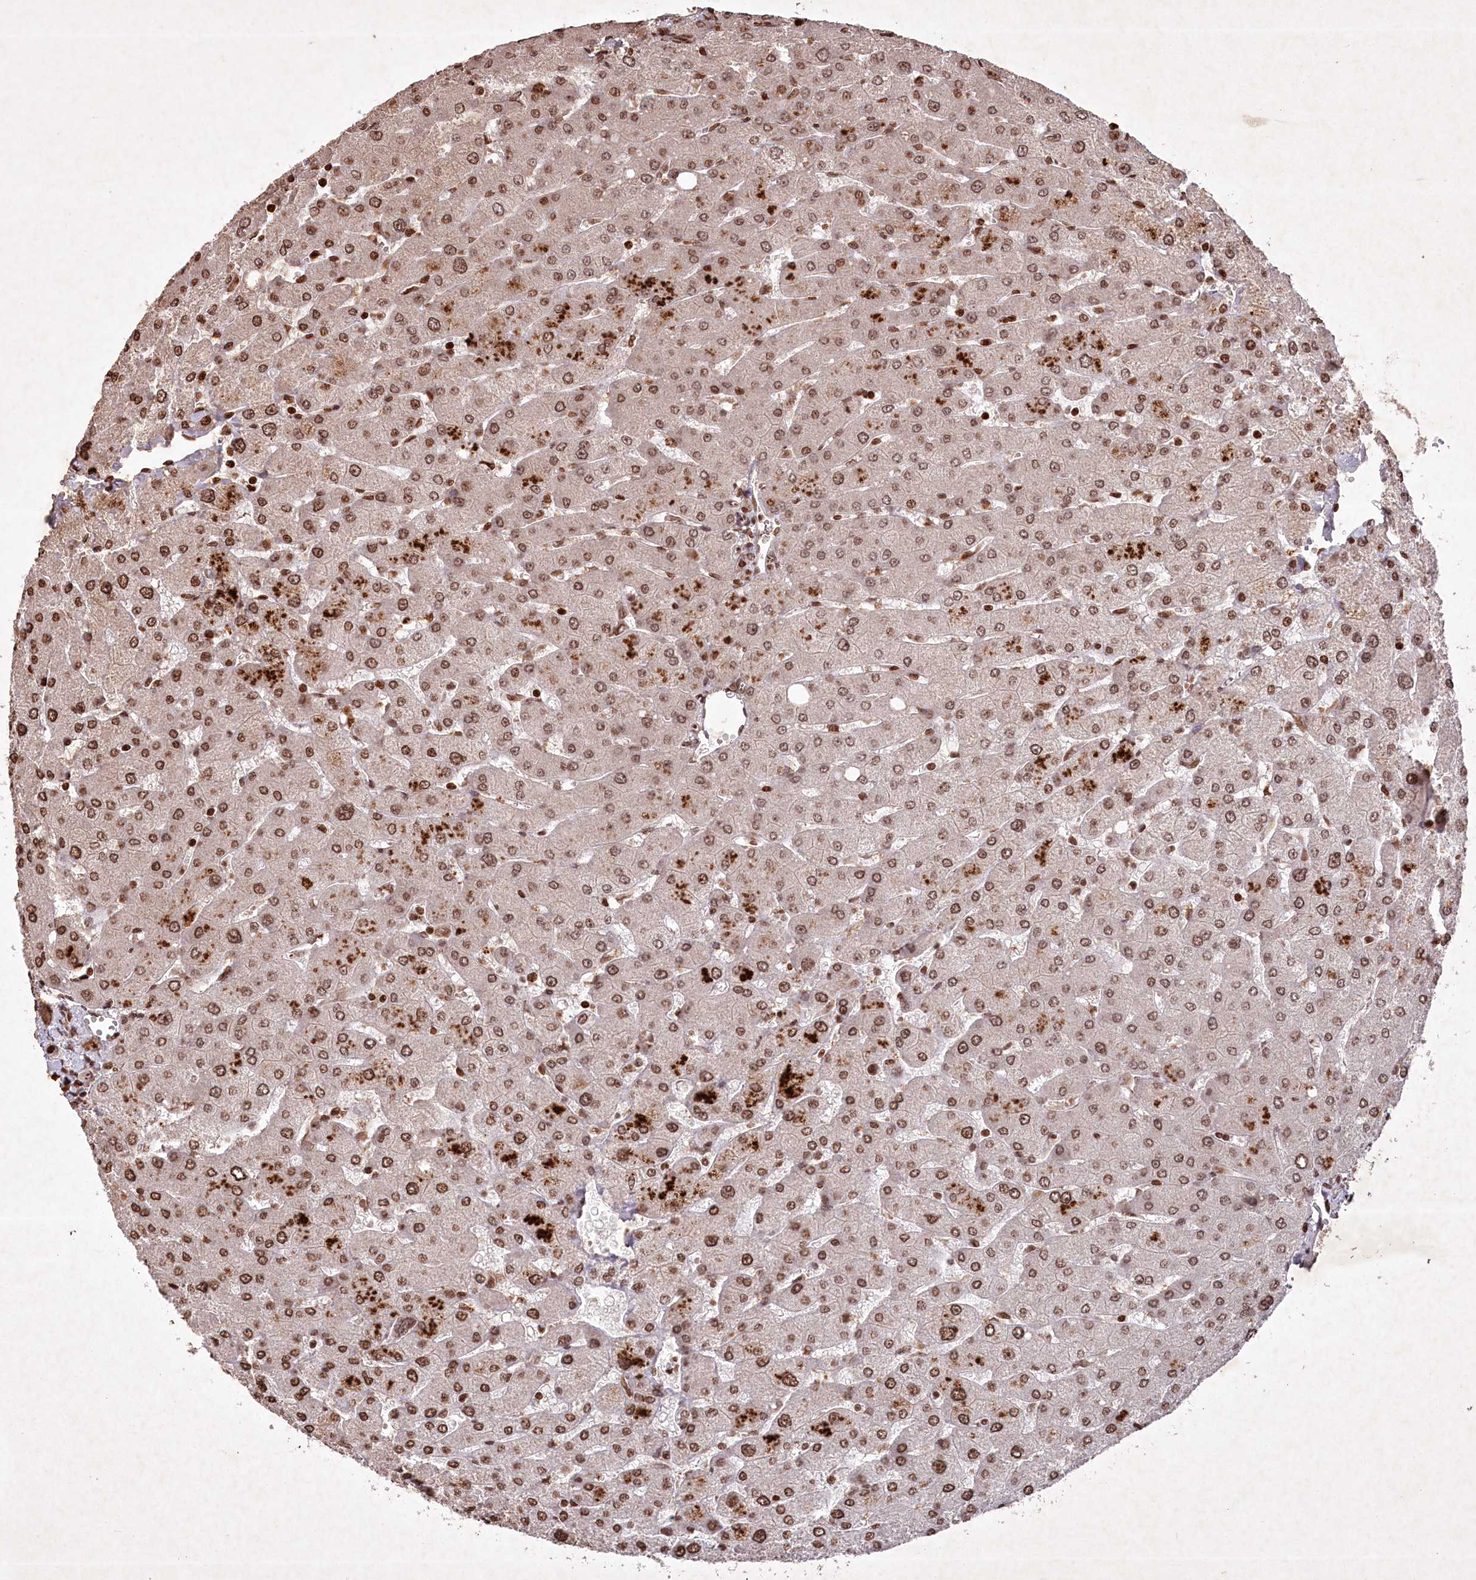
{"staining": {"intensity": "moderate", "quantity": ">75%", "location": "nuclear"}, "tissue": "liver", "cell_type": "Cholangiocytes", "image_type": "normal", "snomed": [{"axis": "morphology", "description": "Normal tissue, NOS"}, {"axis": "topography", "description": "Liver"}], "caption": "Brown immunohistochemical staining in normal liver shows moderate nuclear expression in approximately >75% of cholangiocytes.", "gene": "CCSER2", "patient": {"sex": "male", "age": 55}}